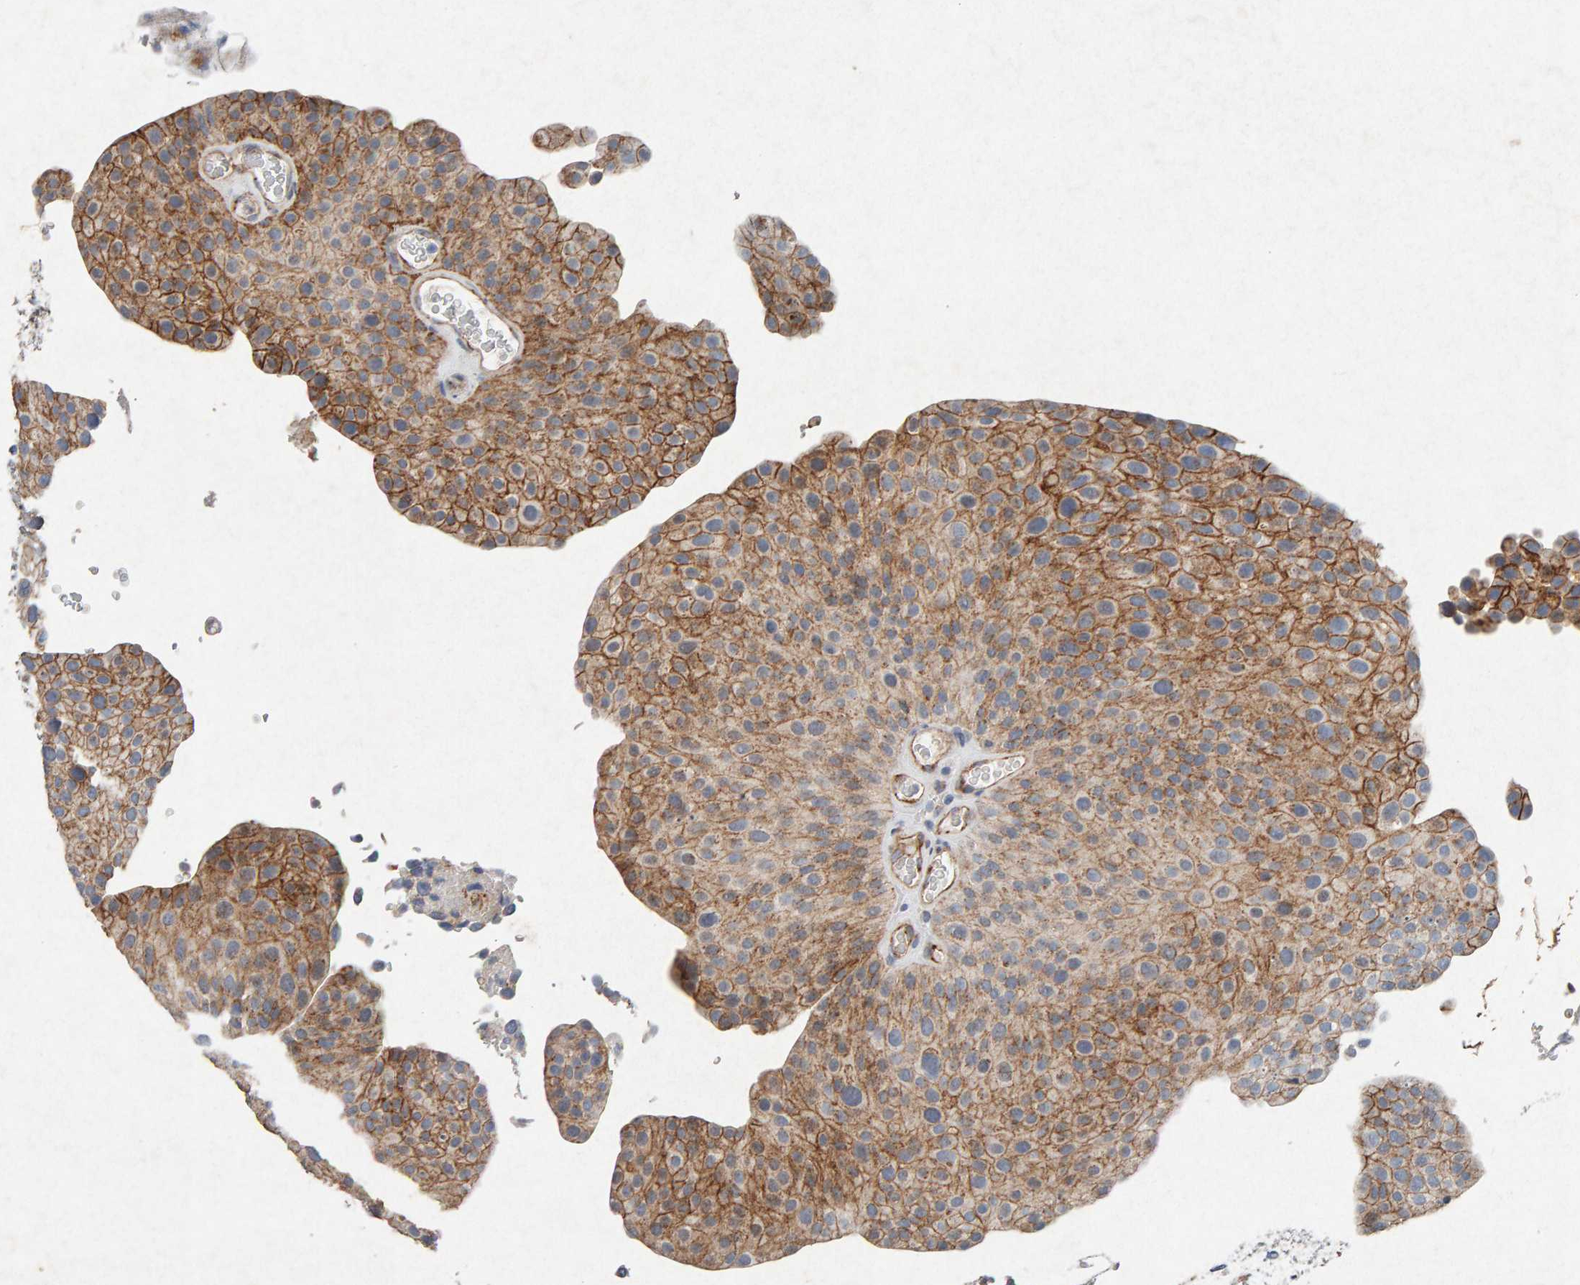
{"staining": {"intensity": "moderate", "quantity": ">75%", "location": "cytoplasmic/membranous"}, "tissue": "urothelial cancer", "cell_type": "Tumor cells", "image_type": "cancer", "snomed": [{"axis": "morphology", "description": "Urothelial carcinoma, Low grade"}, {"axis": "topography", "description": "Smooth muscle"}, {"axis": "topography", "description": "Urinary bladder"}], "caption": "Immunohistochemical staining of urothelial cancer displays moderate cytoplasmic/membranous protein expression in approximately >75% of tumor cells. The protein is stained brown, and the nuclei are stained in blue (DAB (3,3'-diaminobenzidine) IHC with brightfield microscopy, high magnification).", "gene": "PTPRM", "patient": {"sex": "male", "age": 60}}